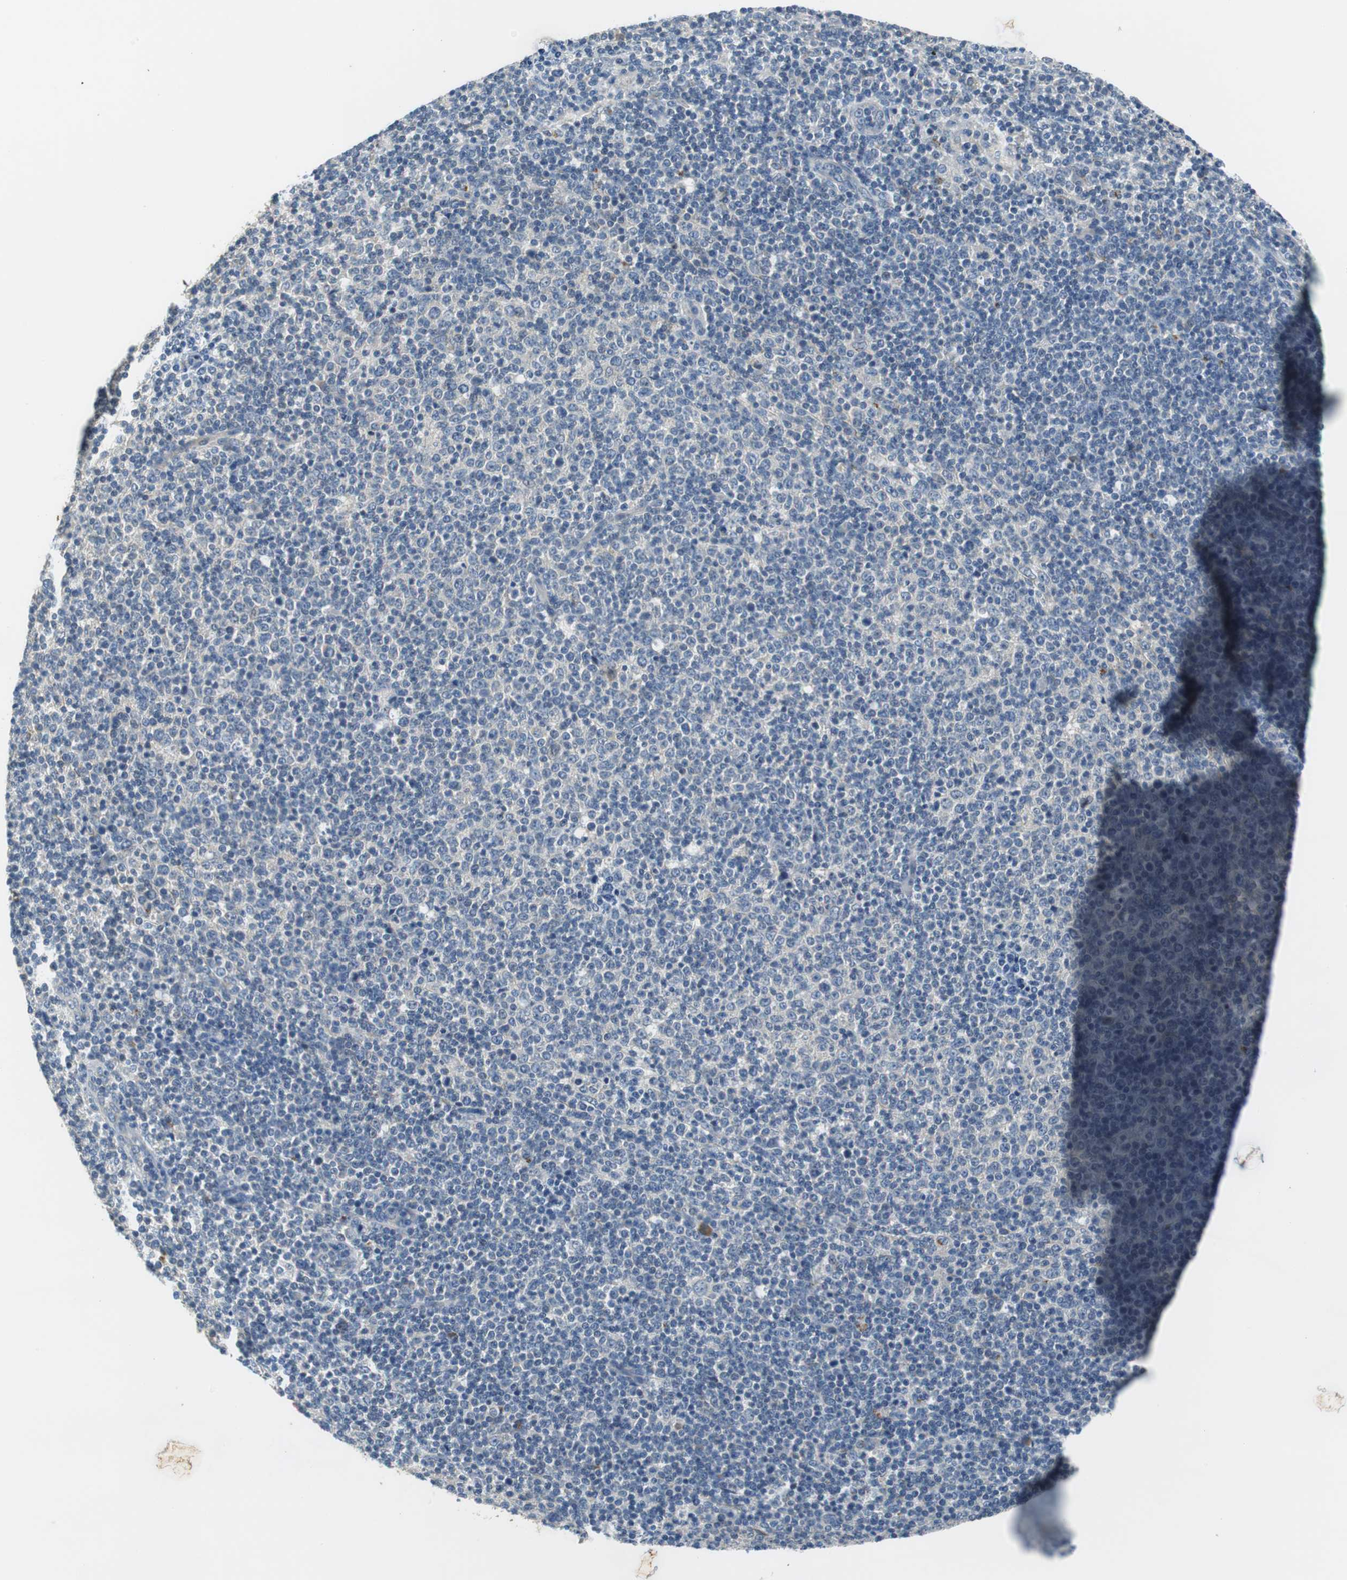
{"staining": {"intensity": "negative", "quantity": "none", "location": "none"}, "tissue": "lymphoma", "cell_type": "Tumor cells", "image_type": "cancer", "snomed": [{"axis": "morphology", "description": "Malignant lymphoma, non-Hodgkin's type, Low grade"}, {"axis": "topography", "description": "Lymph node"}], "caption": "IHC micrograph of neoplastic tissue: malignant lymphoma, non-Hodgkin's type (low-grade) stained with DAB displays no significant protein expression in tumor cells.", "gene": "FADS2", "patient": {"sex": "male", "age": 70}}